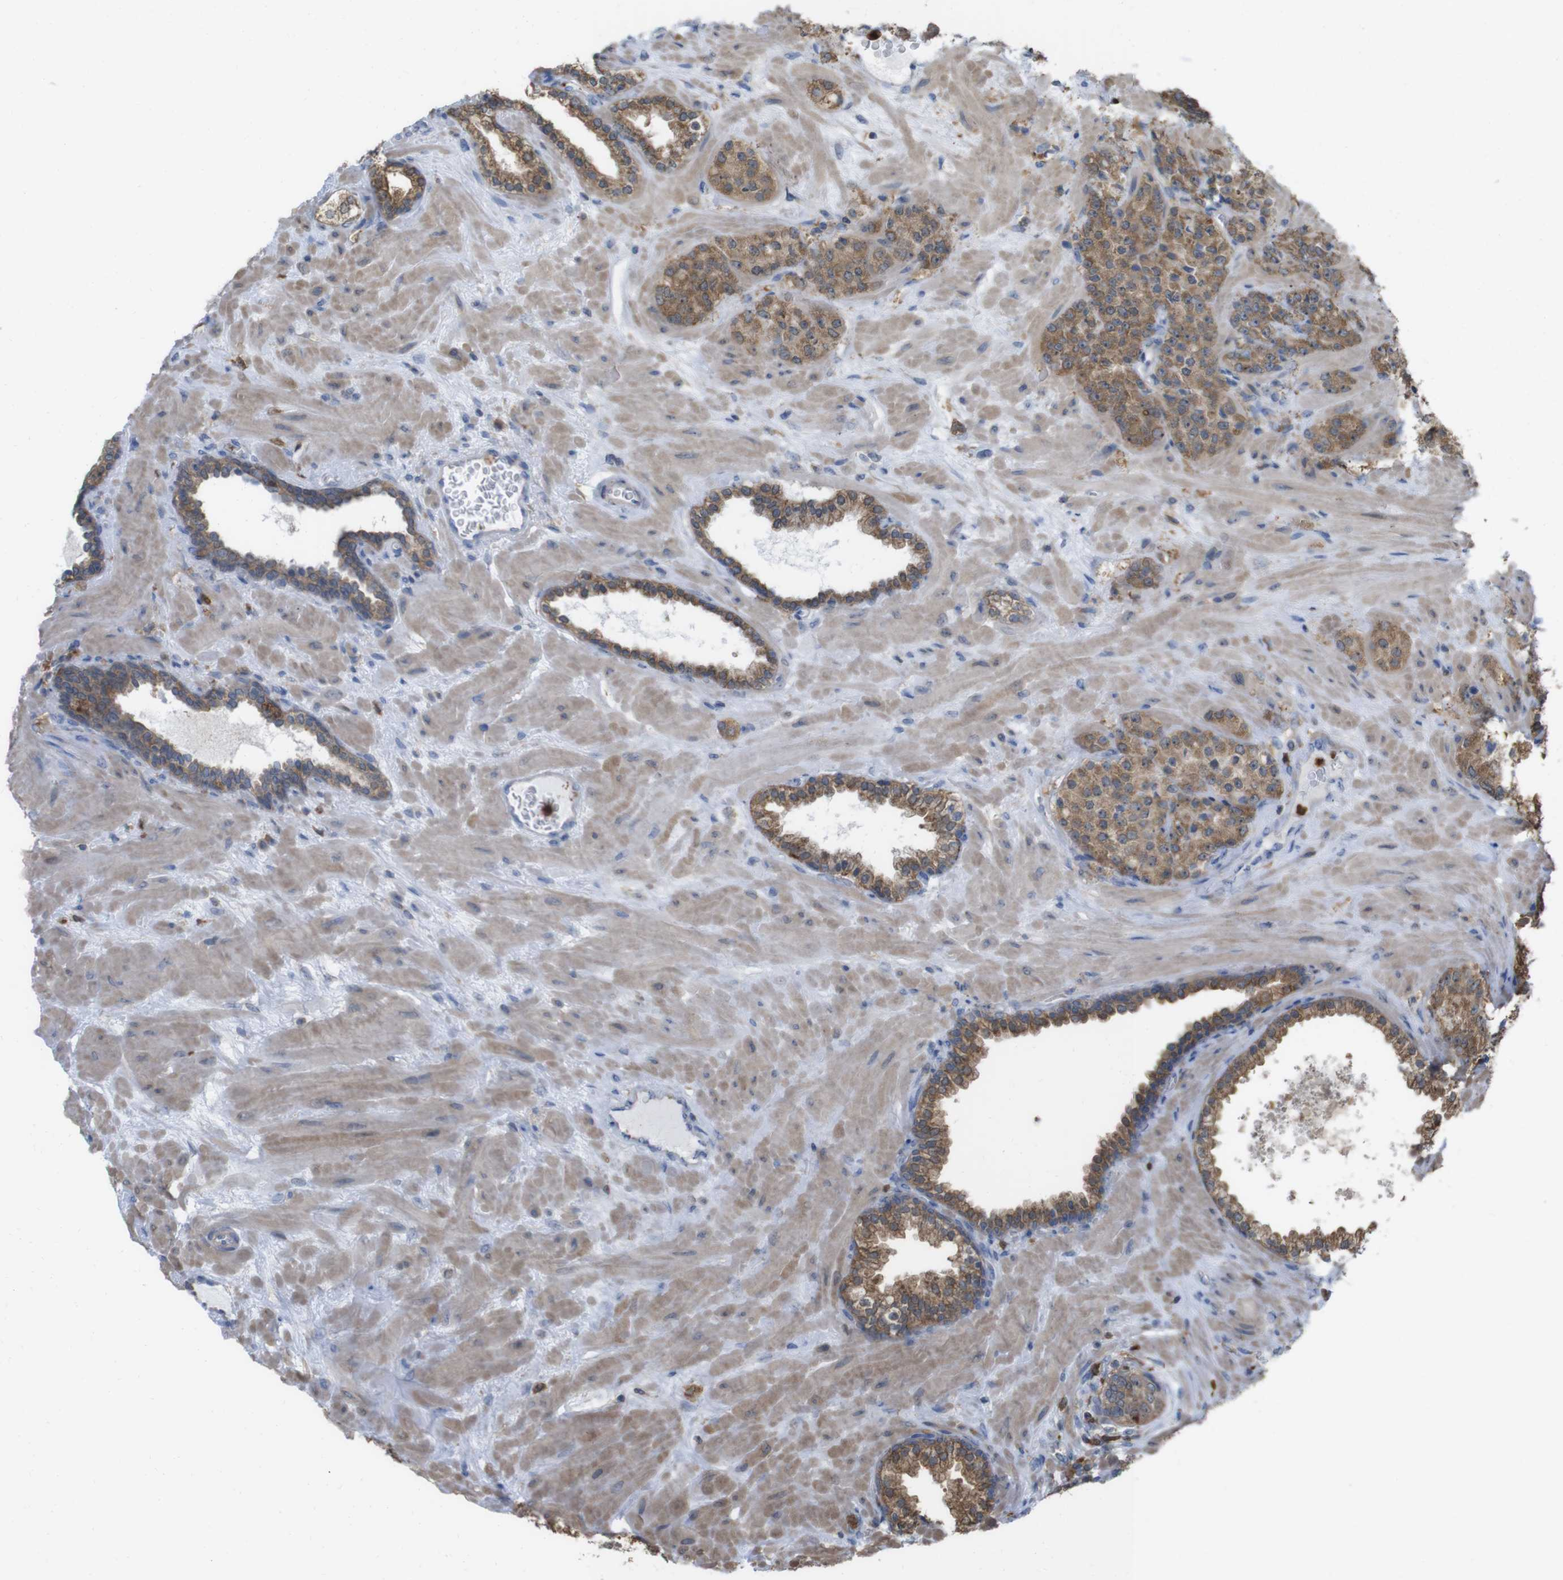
{"staining": {"intensity": "moderate", "quantity": ">75%", "location": "cytoplasmic/membranous"}, "tissue": "prostate cancer", "cell_type": "Tumor cells", "image_type": "cancer", "snomed": [{"axis": "morphology", "description": "Adenocarcinoma, High grade"}, {"axis": "topography", "description": "Prostate"}], "caption": "There is medium levels of moderate cytoplasmic/membranous positivity in tumor cells of prostate adenocarcinoma (high-grade), as demonstrated by immunohistochemical staining (brown color).", "gene": "PRKCD", "patient": {"sex": "male", "age": 64}}